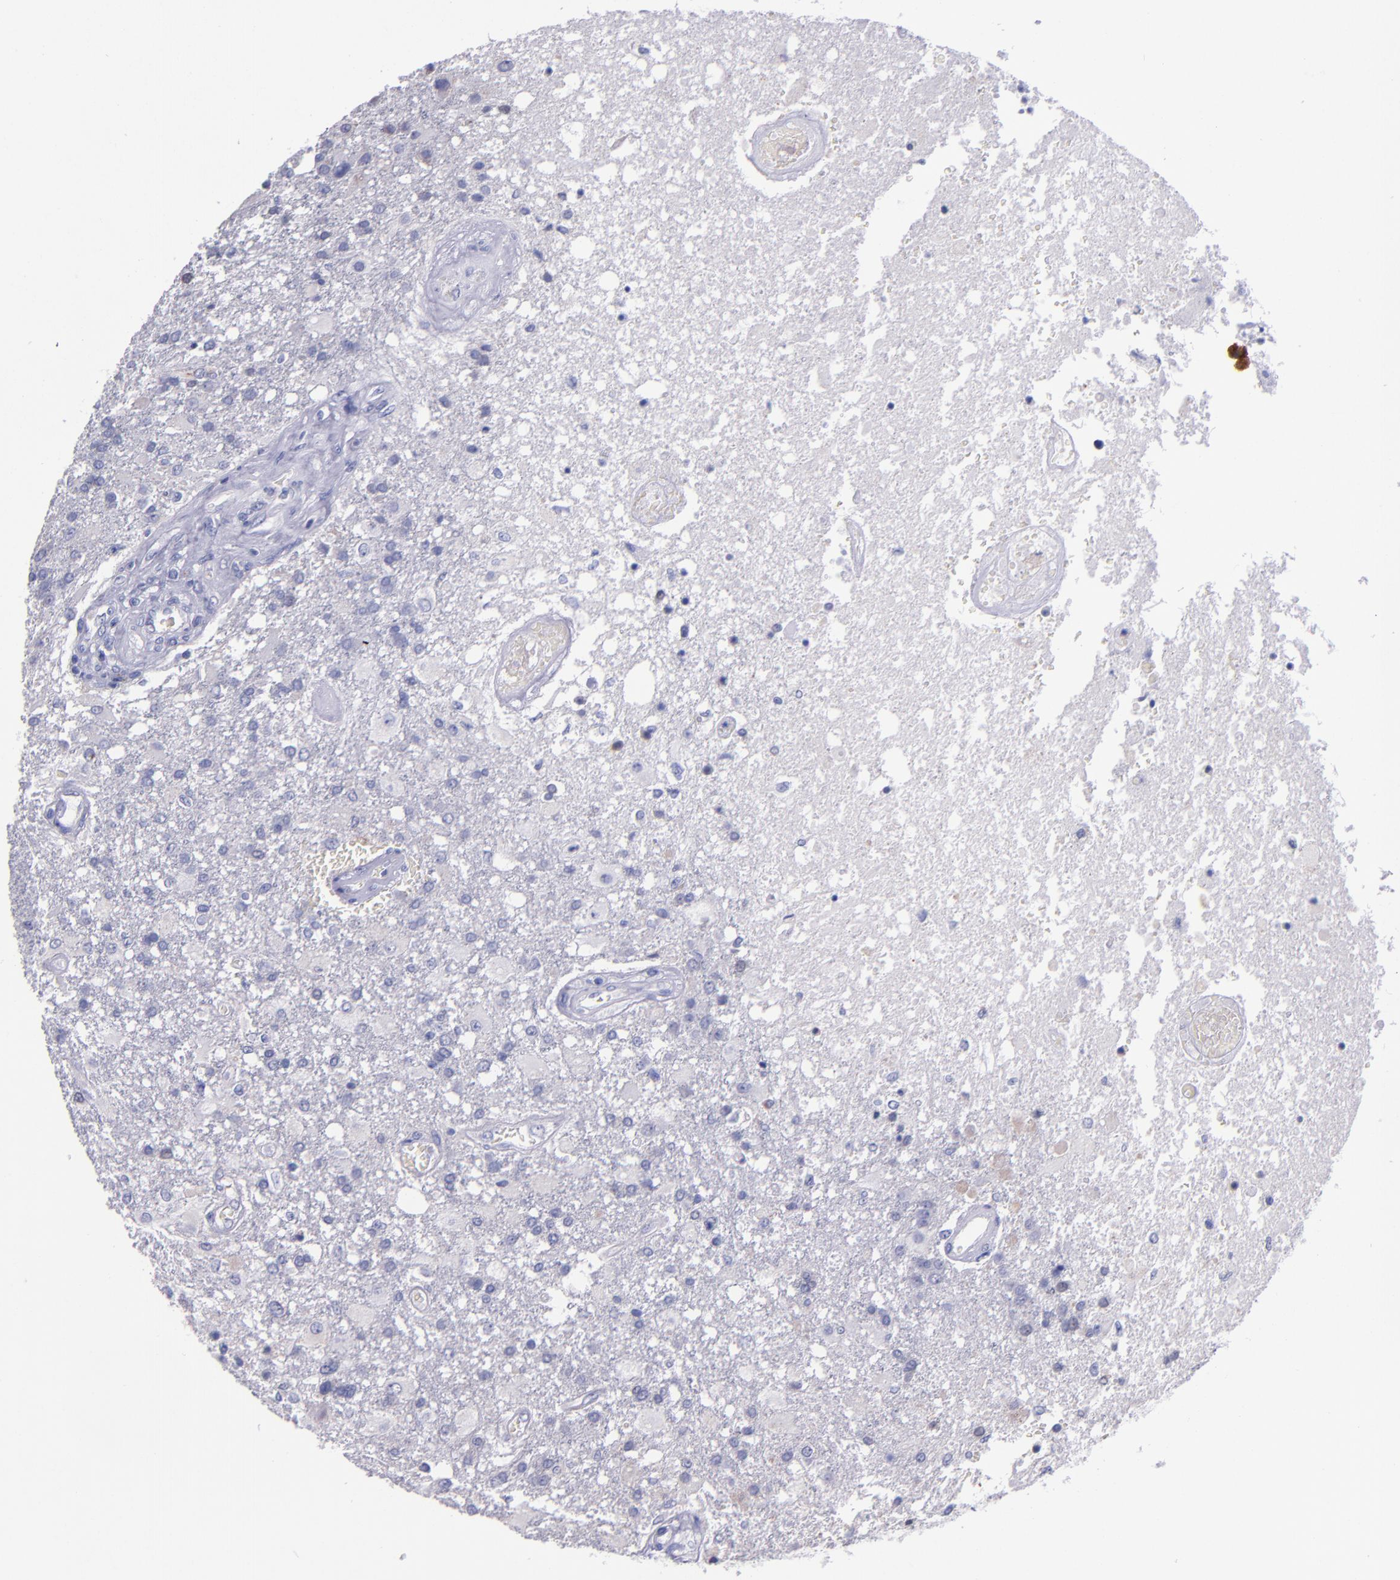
{"staining": {"intensity": "negative", "quantity": "none", "location": "none"}, "tissue": "glioma", "cell_type": "Tumor cells", "image_type": "cancer", "snomed": [{"axis": "morphology", "description": "Glioma, malignant, High grade"}, {"axis": "topography", "description": "Cerebral cortex"}], "caption": "The image shows no significant positivity in tumor cells of glioma. Nuclei are stained in blue.", "gene": "RAB41", "patient": {"sex": "male", "age": 79}}